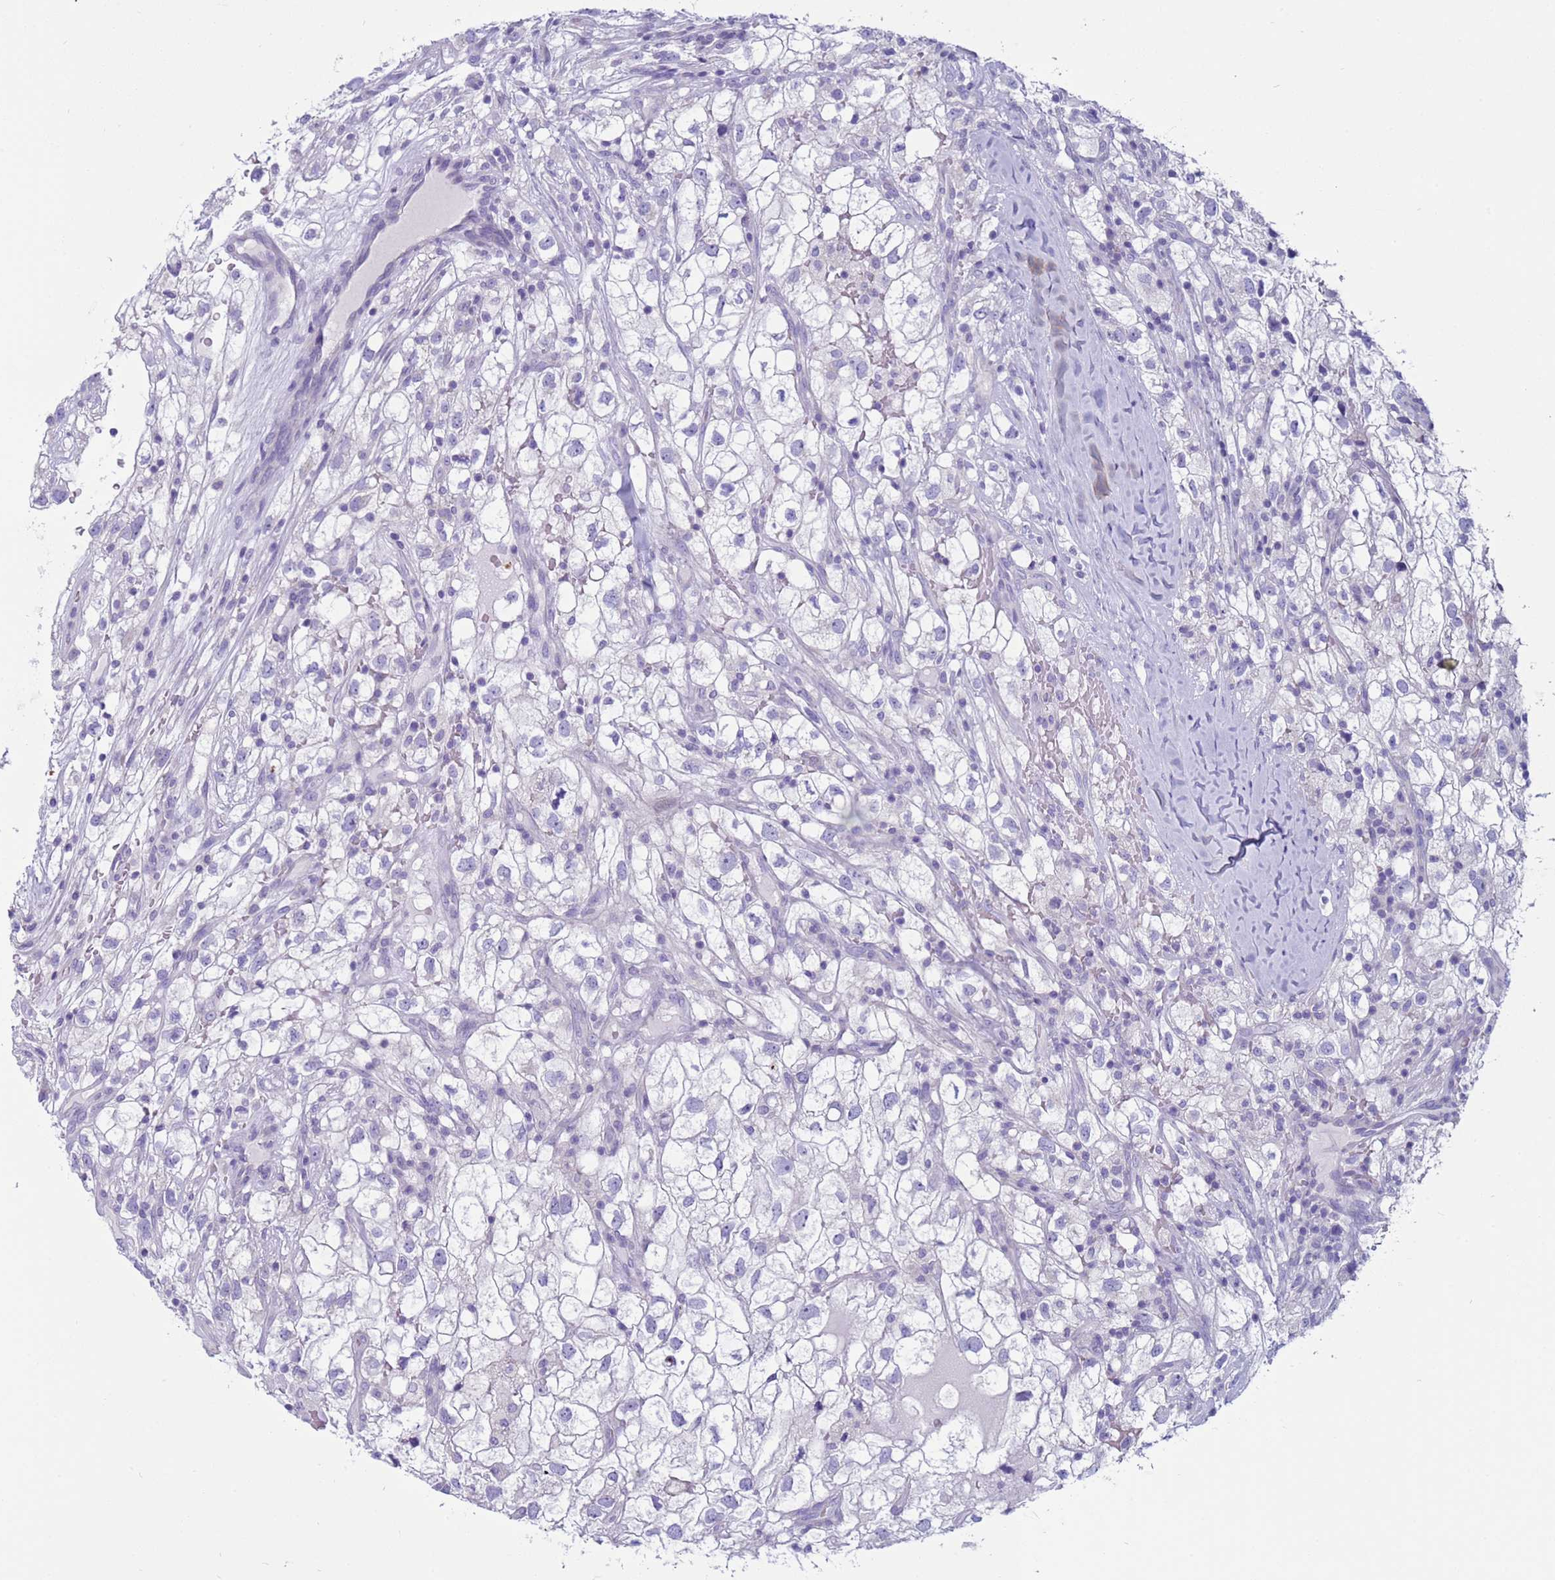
{"staining": {"intensity": "negative", "quantity": "none", "location": "none"}, "tissue": "renal cancer", "cell_type": "Tumor cells", "image_type": "cancer", "snomed": [{"axis": "morphology", "description": "Adenocarcinoma, NOS"}, {"axis": "topography", "description": "Kidney"}], "caption": "Human renal cancer (adenocarcinoma) stained for a protein using immunohistochemistry exhibits no expression in tumor cells.", "gene": "CST4", "patient": {"sex": "male", "age": 59}}